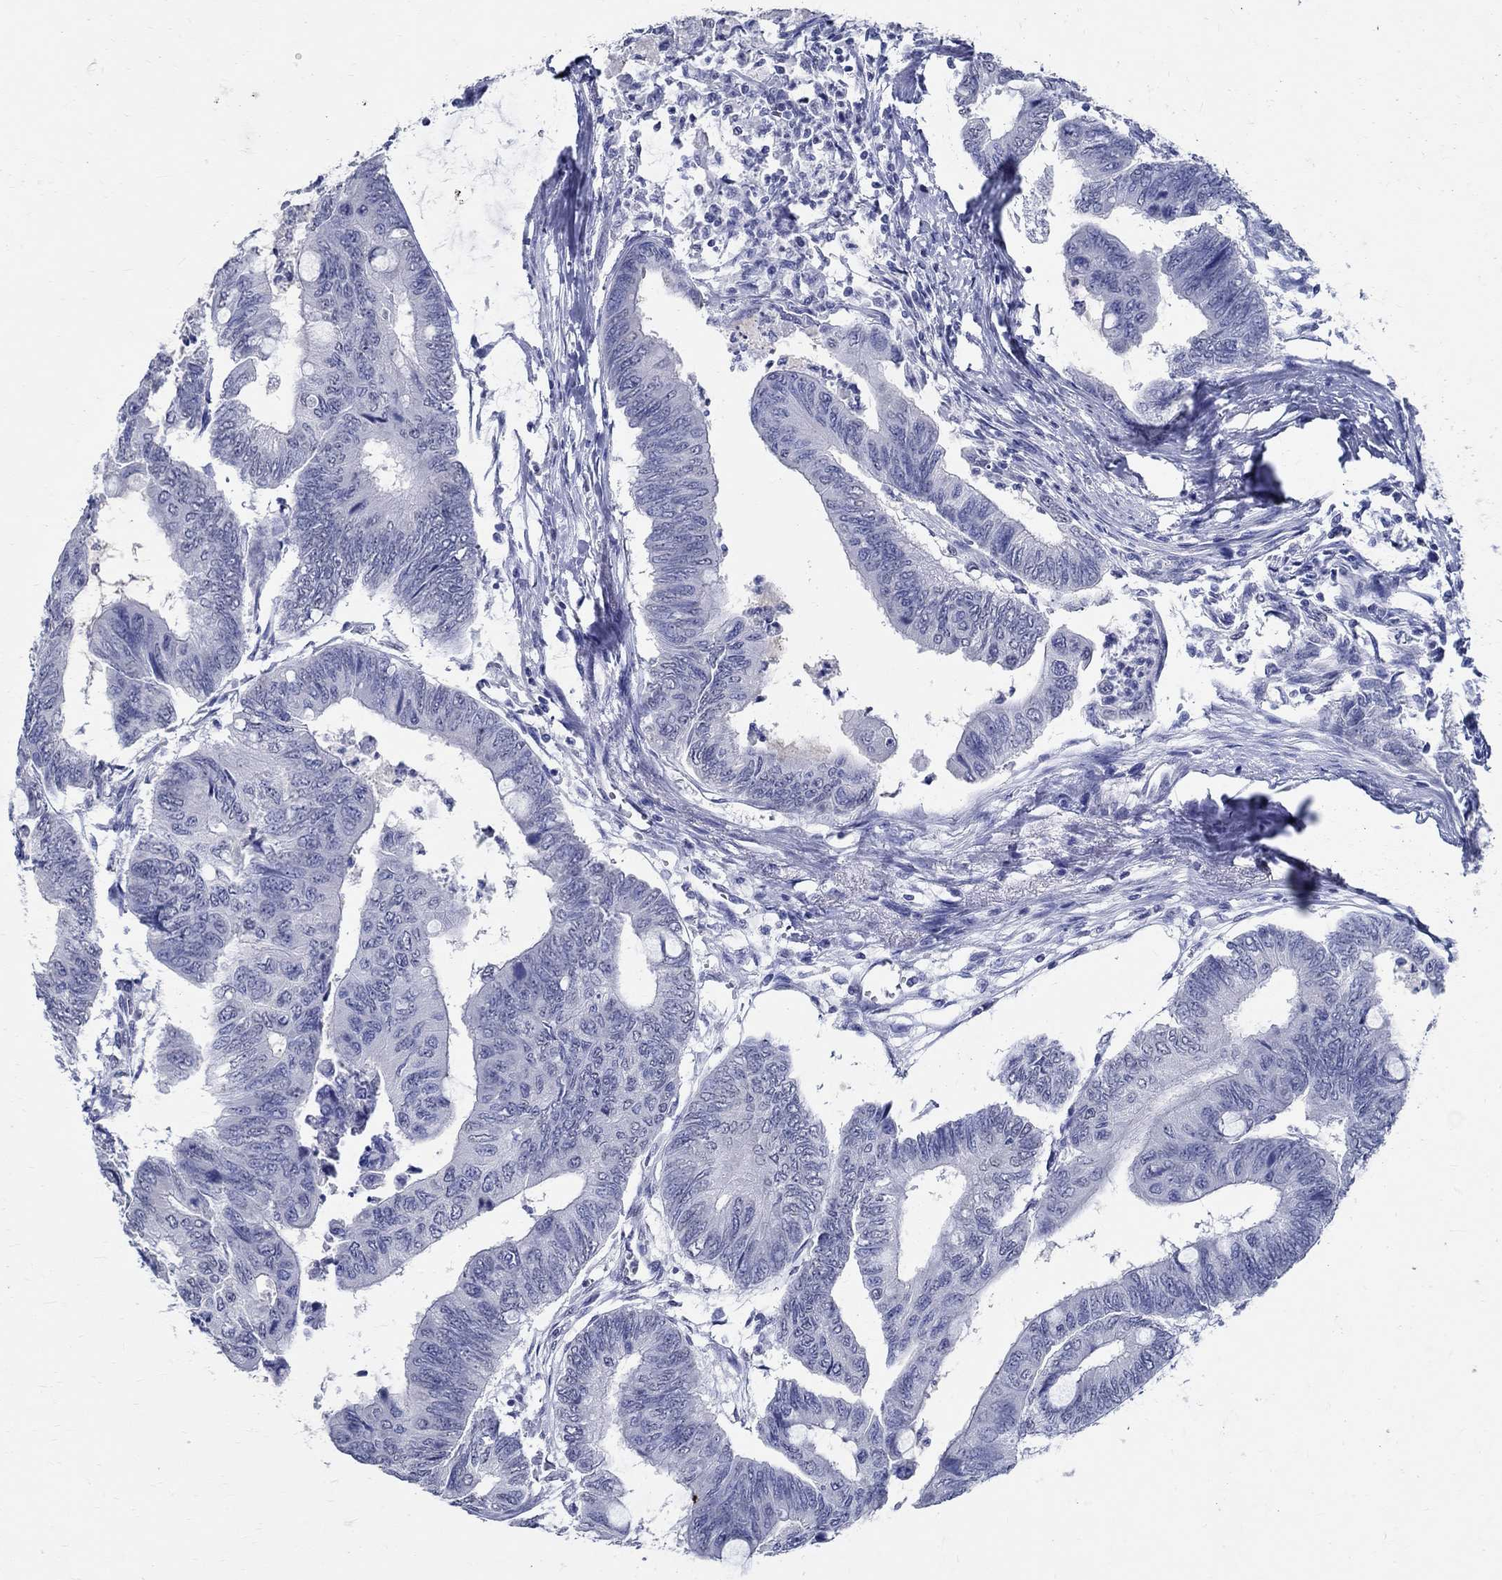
{"staining": {"intensity": "negative", "quantity": "none", "location": "none"}, "tissue": "colorectal cancer", "cell_type": "Tumor cells", "image_type": "cancer", "snomed": [{"axis": "morphology", "description": "Normal tissue, NOS"}, {"axis": "morphology", "description": "Adenocarcinoma, NOS"}, {"axis": "topography", "description": "Rectum"}, {"axis": "topography", "description": "Peripheral nerve tissue"}], "caption": "This photomicrograph is of adenocarcinoma (colorectal) stained with IHC to label a protein in brown with the nuclei are counter-stained blue. There is no positivity in tumor cells.", "gene": "TSPAN16", "patient": {"sex": "male", "age": 92}}